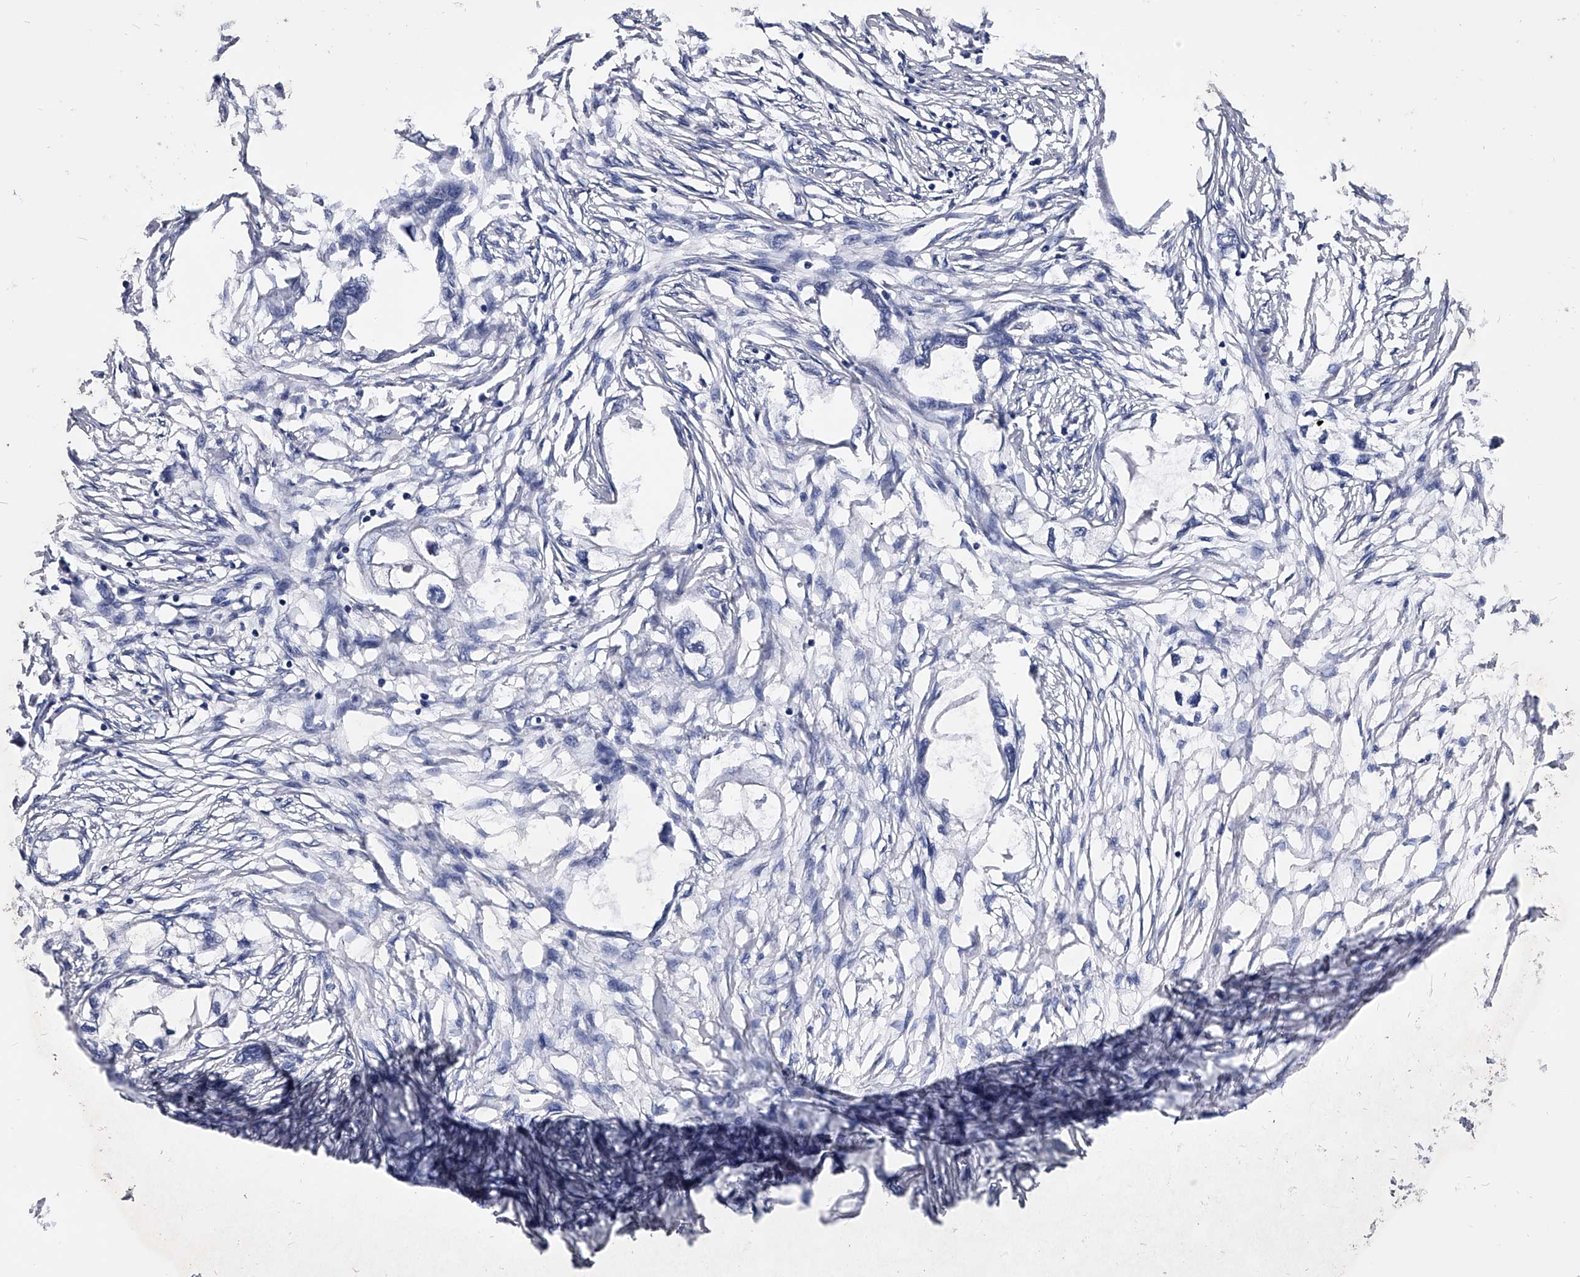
{"staining": {"intensity": "negative", "quantity": "none", "location": "none"}, "tissue": "endometrial cancer", "cell_type": "Tumor cells", "image_type": "cancer", "snomed": [{"axis": "morphology", "description": "Adenocarcinoma, NOS"}, {"axis": "morphology", "description": "Adenocarcinoma, metastatic, NOS"}, {"axis": "topography", "description": "Adipose tissue"}, {"axis": "topography", "description": "Endometrium"}], "caption": "There is no significant expression in tumor cells of endometrial cancer.", "gene": "EFCAB7", "patient": {"sex": "female", "age": 67}}